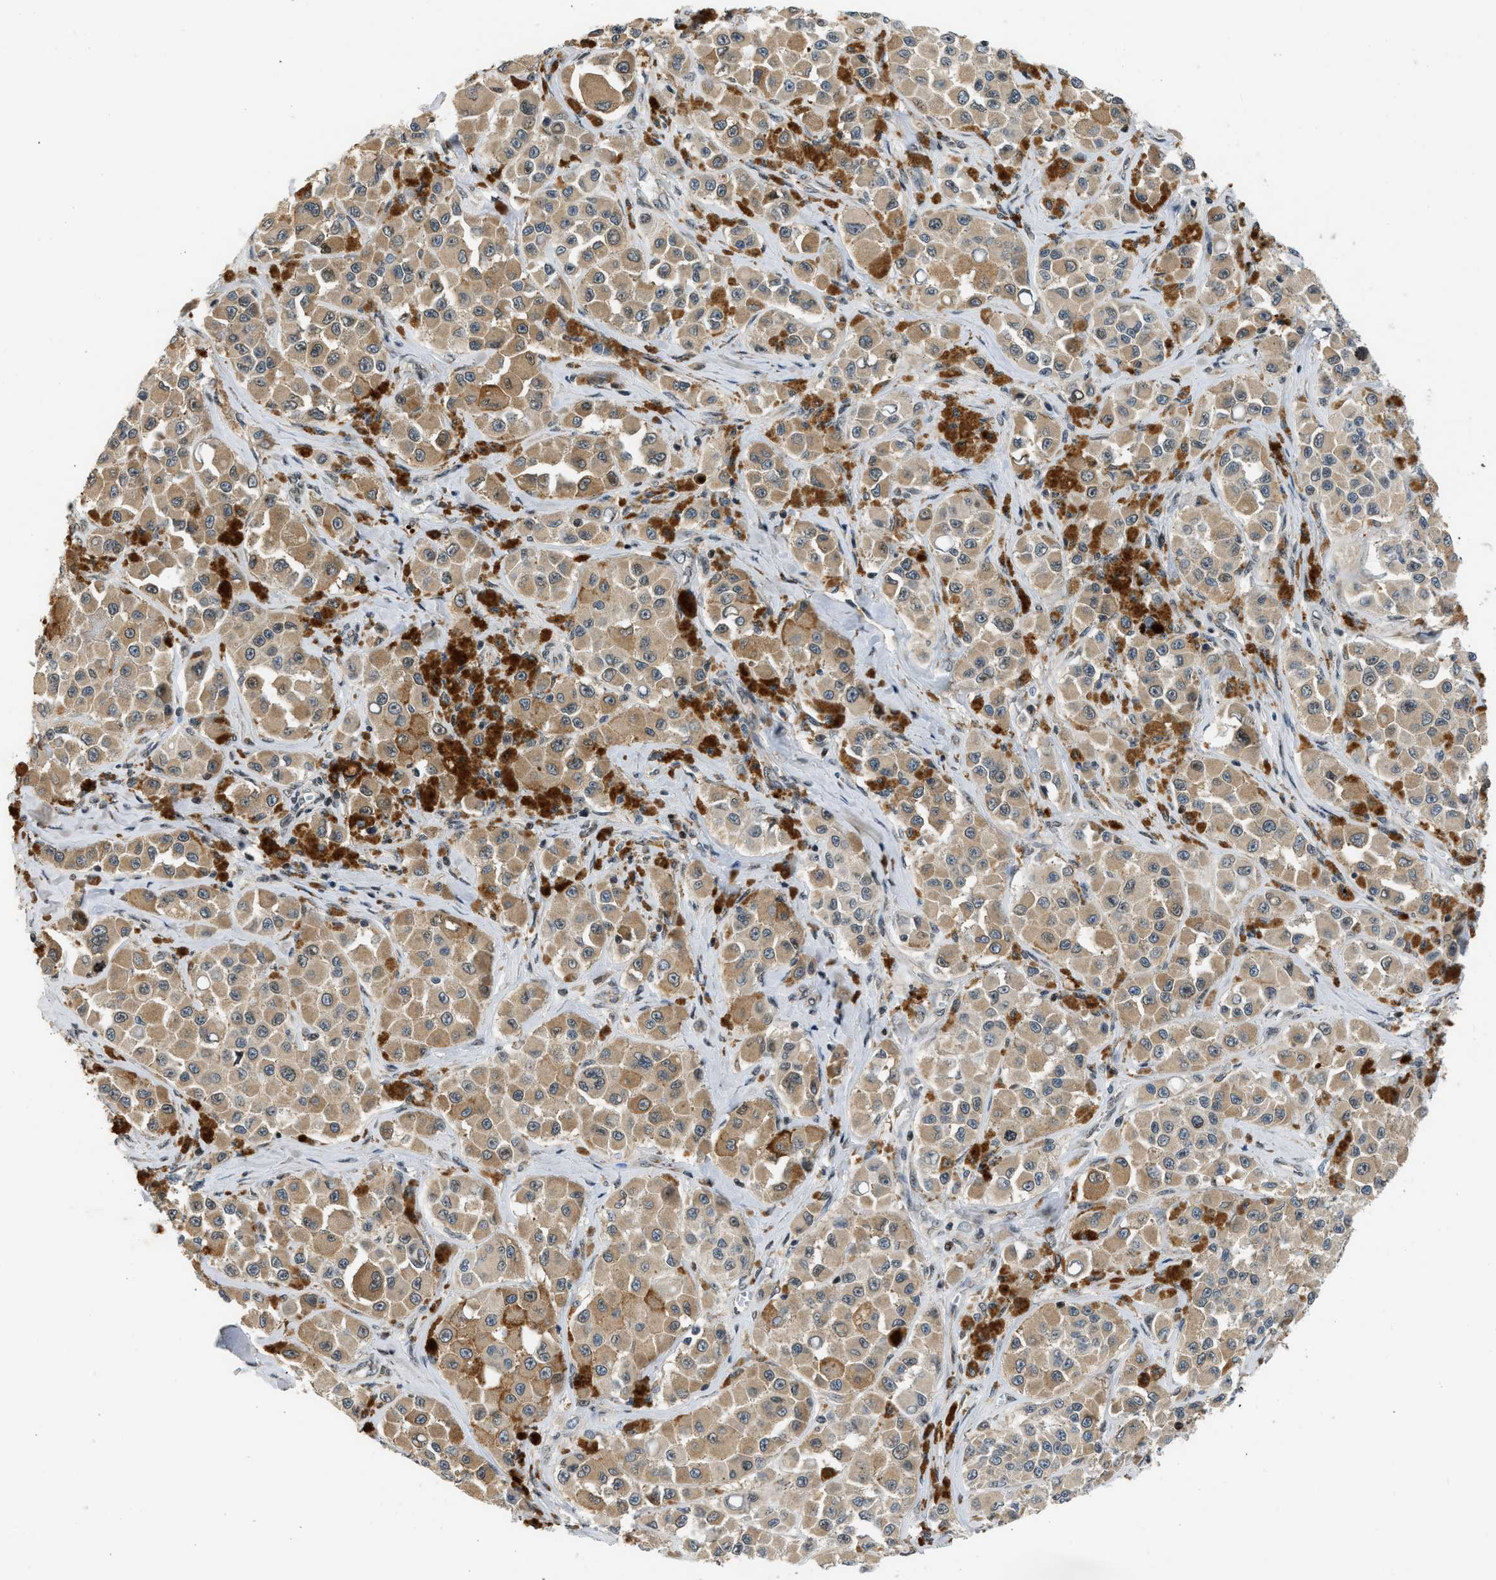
{"staining": {"intensity": "weak", "quantity": ">75%", "location": "cytoplasmic/membranous"}, "tissue": "melanoma", "cell_type": "Tumor cells", "image_type": "cancer", "snomed": [{"axis": "morphology", "description": "Malignant melanoma, NOS"}, {"axis": "topography", "description": "Skin"}], "caption": "Immunohistochemistry (IHC) image of malignant melanoma stained for a protein (brown), which demonstrates low levels of weak cytoplasmic/membranous staining in approximately >75% of tumor cells.", "gene": "OLIG3", "patient": {"sex": "male", "age": 84}}